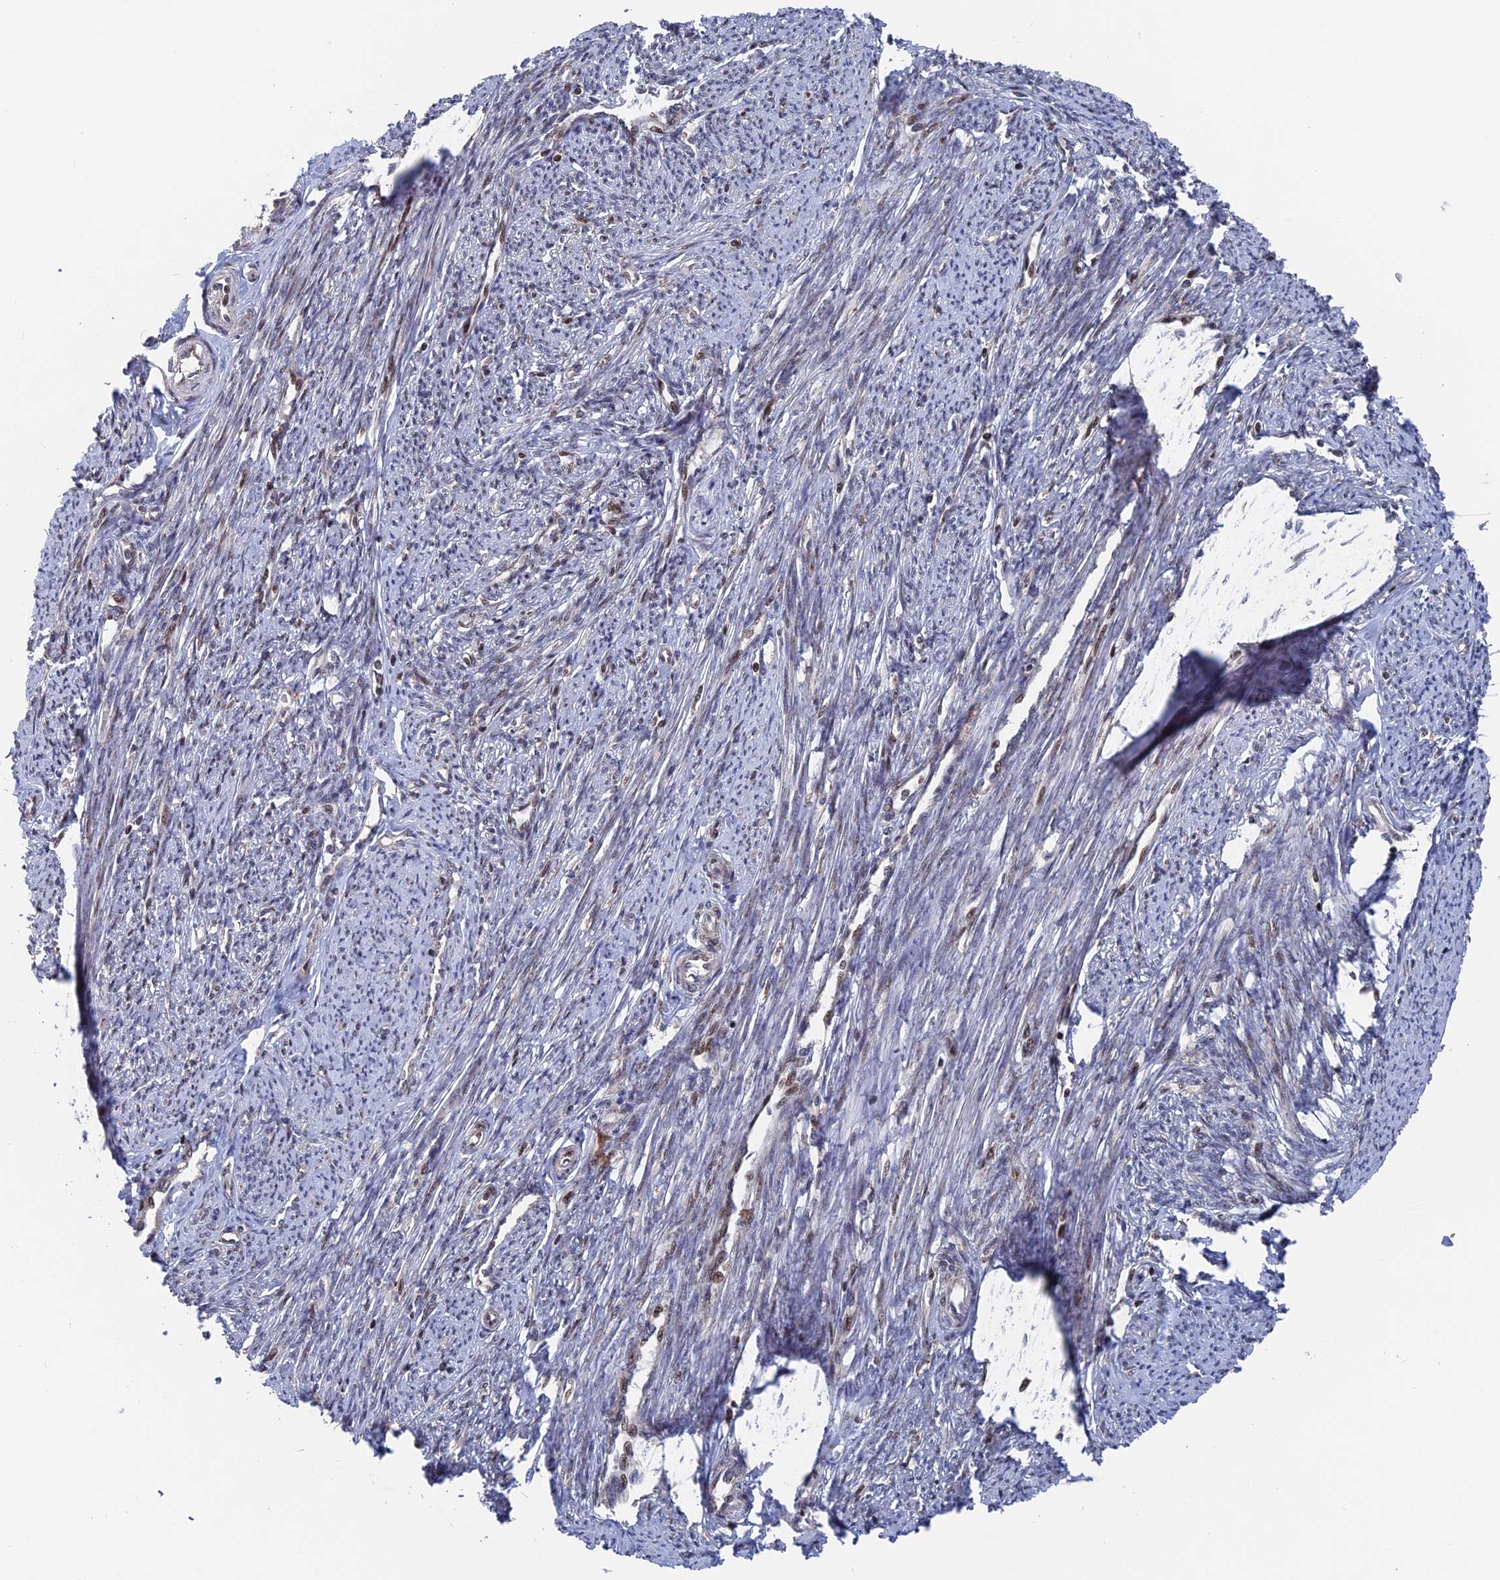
{"staining": {"intensity": "moderate", "quantity": "25%-75%", "location": "cytoplasmic/membranous"}, "tissue": "smooth muscle", "cell_type": "Smooth muscle cells", "image_type": "normal", "snomed": [{"axis": "morphology", "description": "Normal tissue, NOS"}, {"axis": "topography", "description": "Smooth muscle"}, {"axis": "topography", "description": "Uterus"}], "caption": "Smooth muscle cells display moderate cytoplasmic/membranous positivity in about 25%-75% of cells in normal smooth muscle. The staining was performed using DAB, with brown indicating positive protein expression. Nuclei are stained blue with hematoxylin.", "gene": "PLA2G15", "patient": {"sex": "female", "age": 59}}